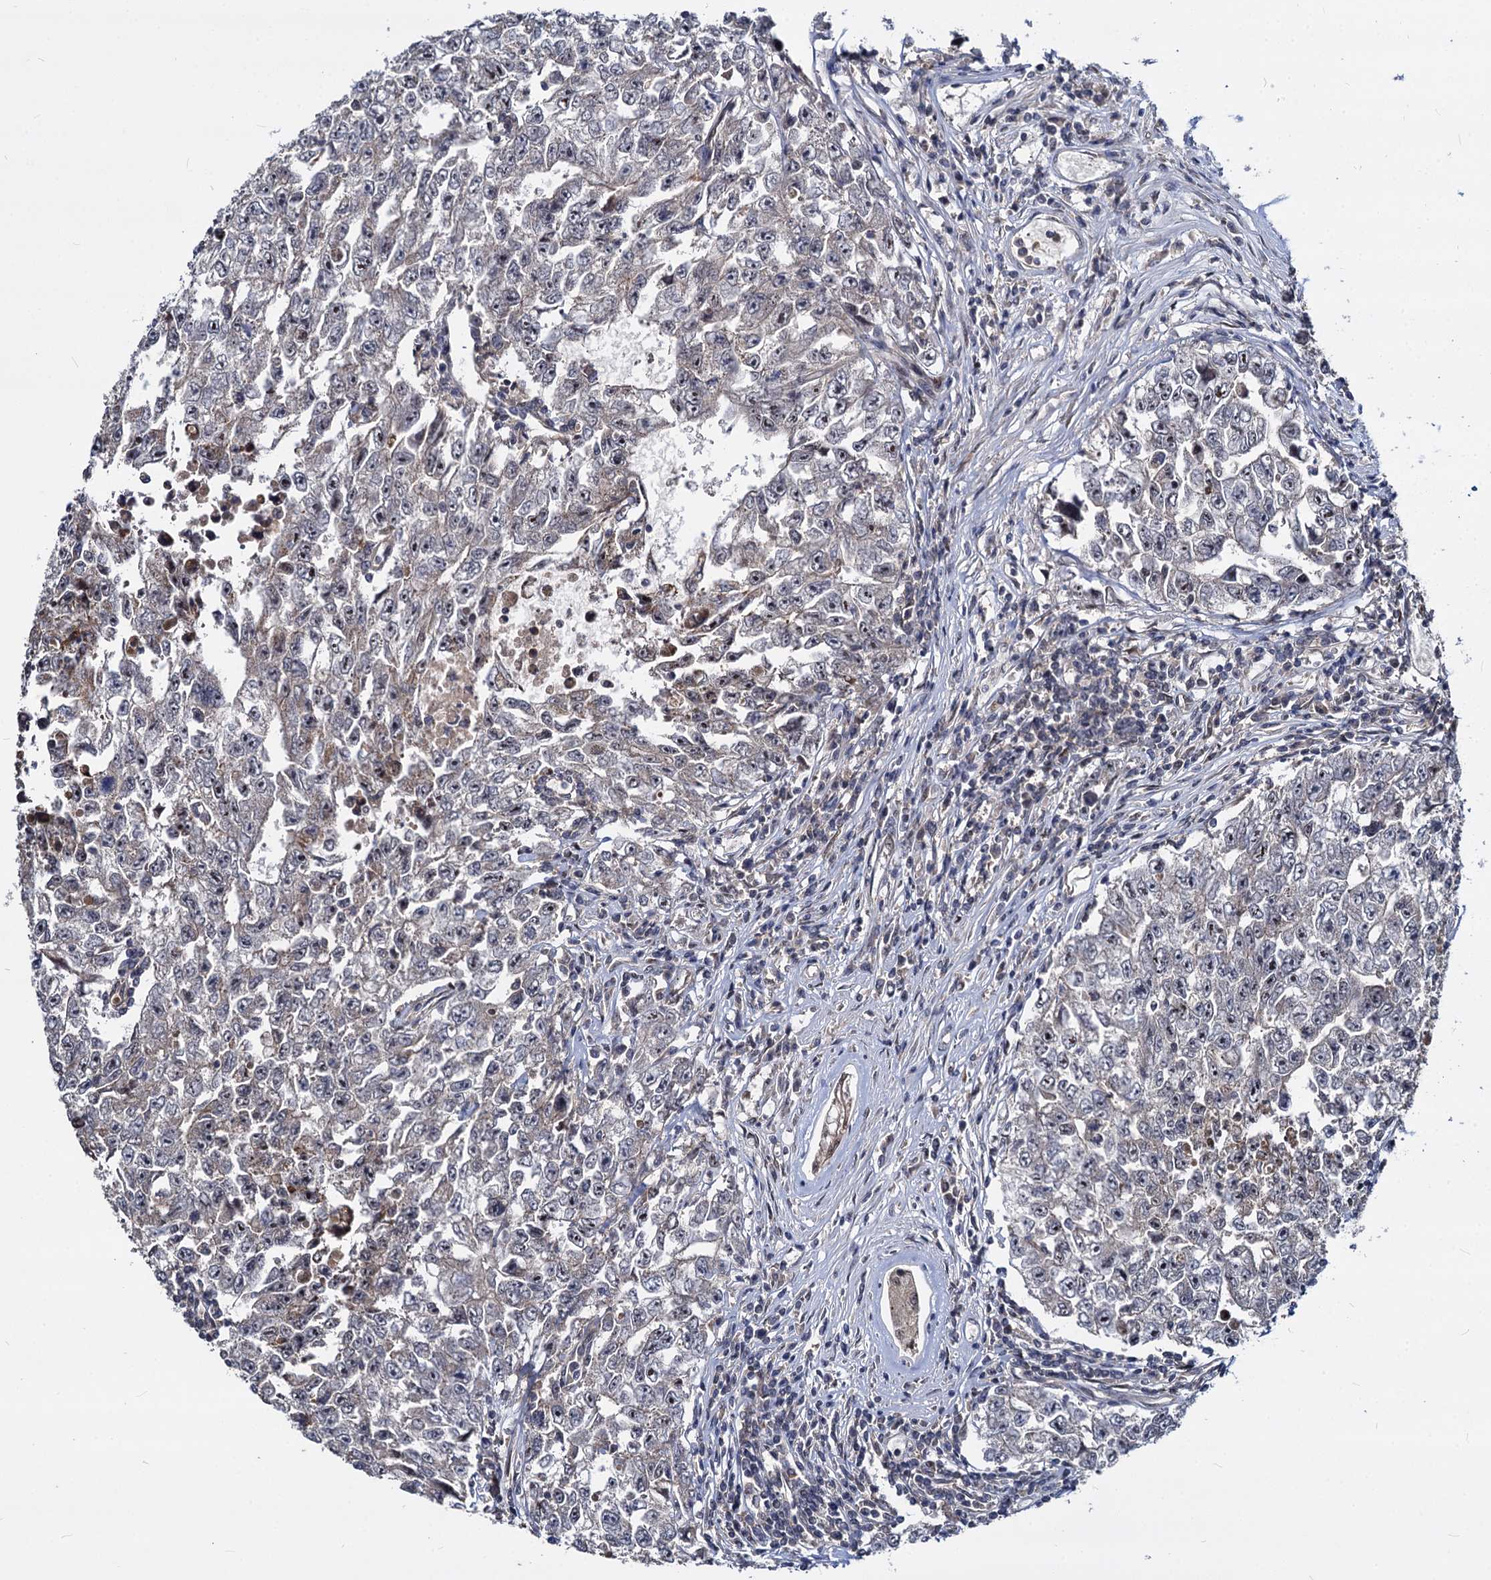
{"staining": {"intensity": "weak", "quantity": "25%-75%", "location": "cytoplasmic/membranous"}, "tissue": "testis cancer", "cell_type": "Tumor cells", "image_type": "cancer", "snomed": [{"axis": "morphology", "description": "Carcinoma, Embryonal, NOS"}, {"axis": "topography", "description": "Testis"}], "caption": "Protein staining demonstrates weak cytoplasmic/membranous staining in about 25%-75% of tumor cells in testis cancer (embryonal carcinoma).", "gene": "MAML2", "patient": {"sex": "male", "age": 17}}